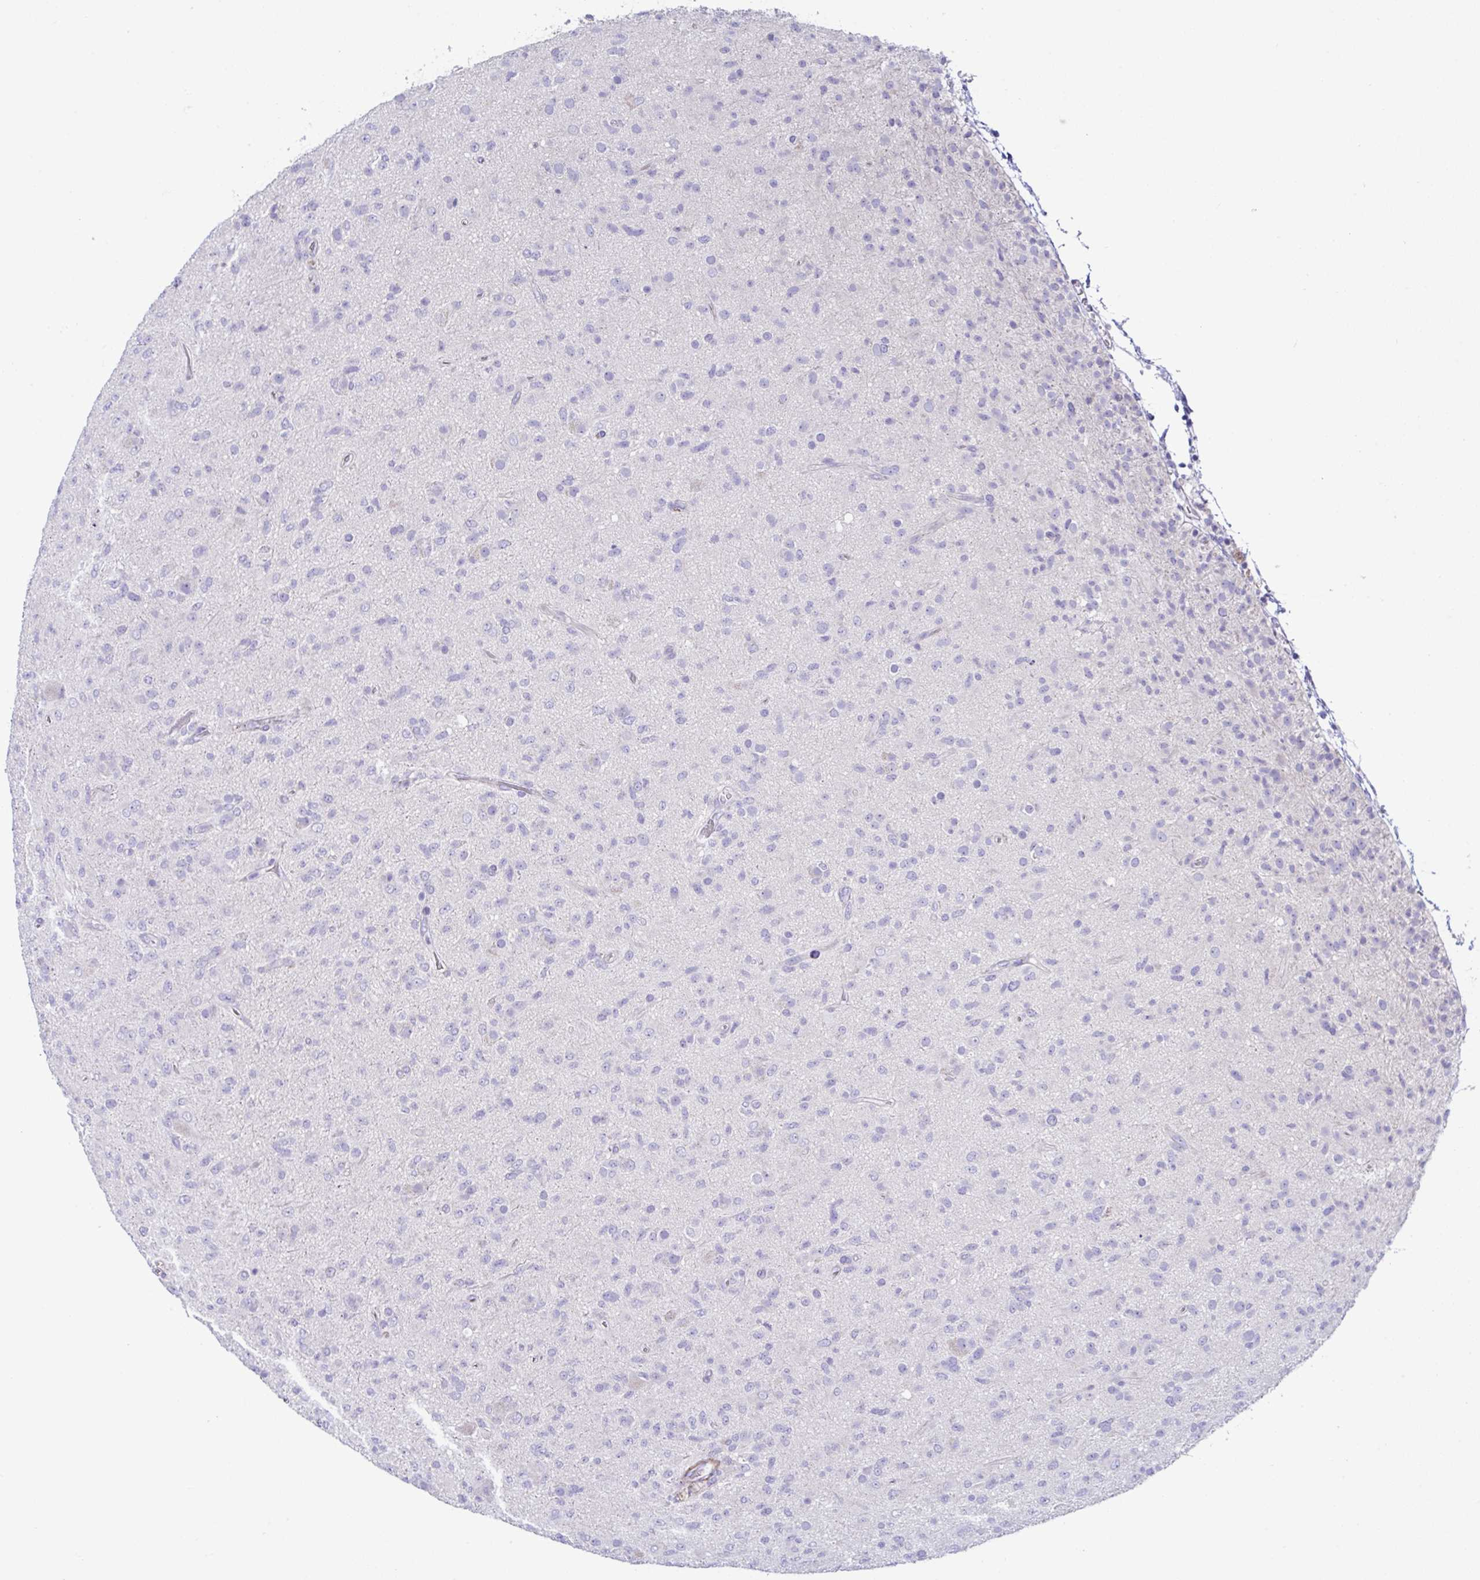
{"staining": {"intensity": "negative", "quantity": "none", "location": "none"}, "tissue": "glioma", "cell_type": "Tumor cells", "image_type": "cancer", "snomed": [{"axis": "morphology", "description": "Glioma, malignant, Low grade"}, {"axis": "topography", "description": "Brain"}], "caption": "This is a histopathology image of immunohistochemistry (IHC) staining of low-grade glioma (malignant), which shows no positivity in tumor cells. The staining was performed using DAB (3,3'-diaminobenzidine) to visualize the protein expression in brown, while the nuclei were stained in blue with hematoxylin (Magnification: 20x).", "gene": "MED11", "patient": {"sex": "male", "age": 65}}